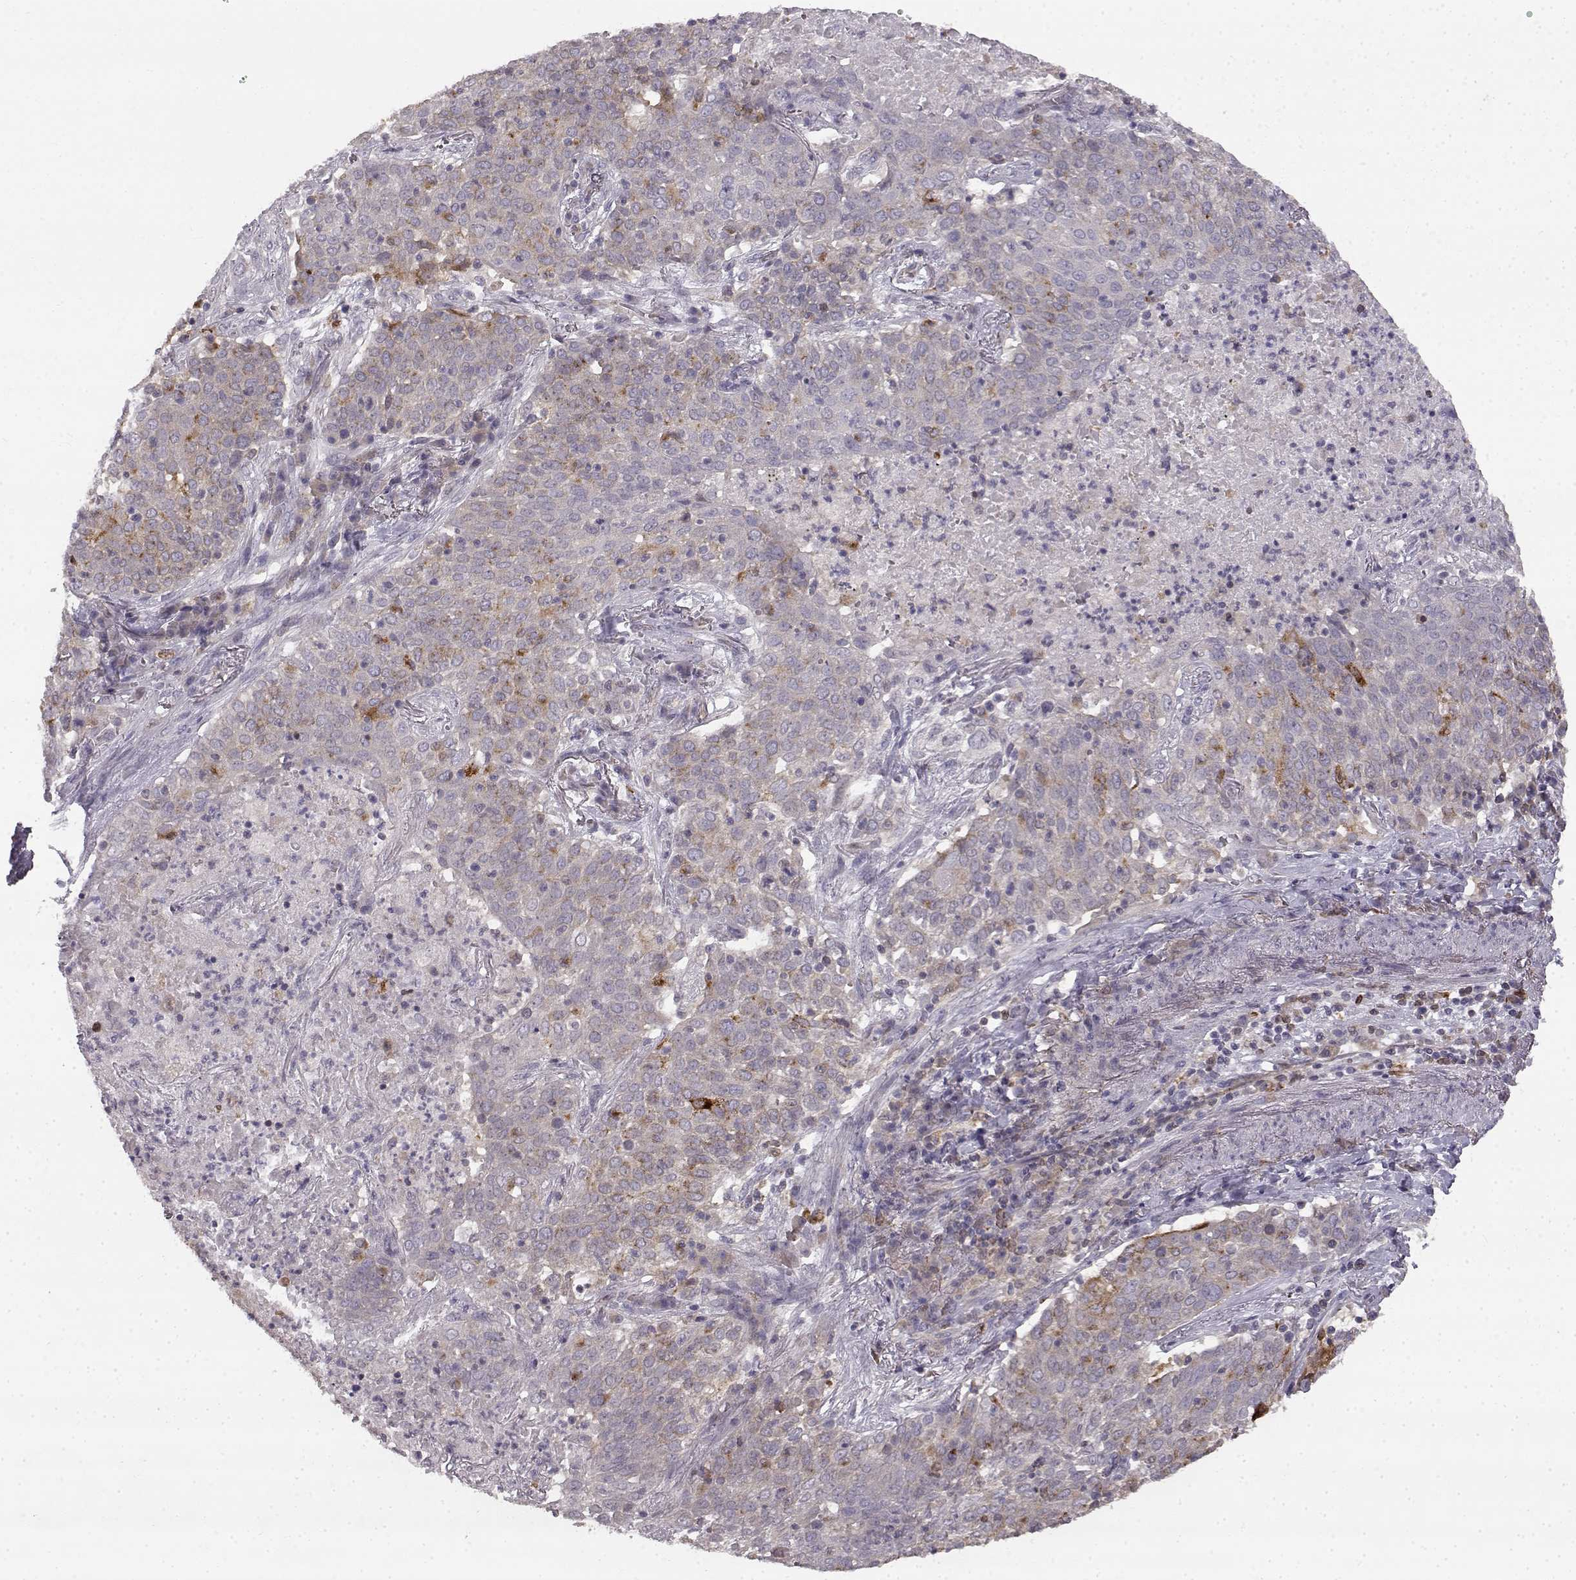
{"staining": {"intensity": "weak", "quantity": "25%-75%", "location": "cytoplasmic/membranous"}, "tissue": "lung cancer", "cell_type": "Tumor cells", "image_type": "cancer", "snomed": [{"axis": "morphology", "description": "Squamous cell carcinoma, NOS"}, {"axis": "topography", "description": "Lung"}], "caption": "Human lung cancer (squamous cell carcinoma) stained with a brown dye reveals weak cytoplasmic/membranous positive expression in approximately 25%-75% of tumor cells.", "gene": "SPAG17", "patient": {"sex": "male", "age": 82}}